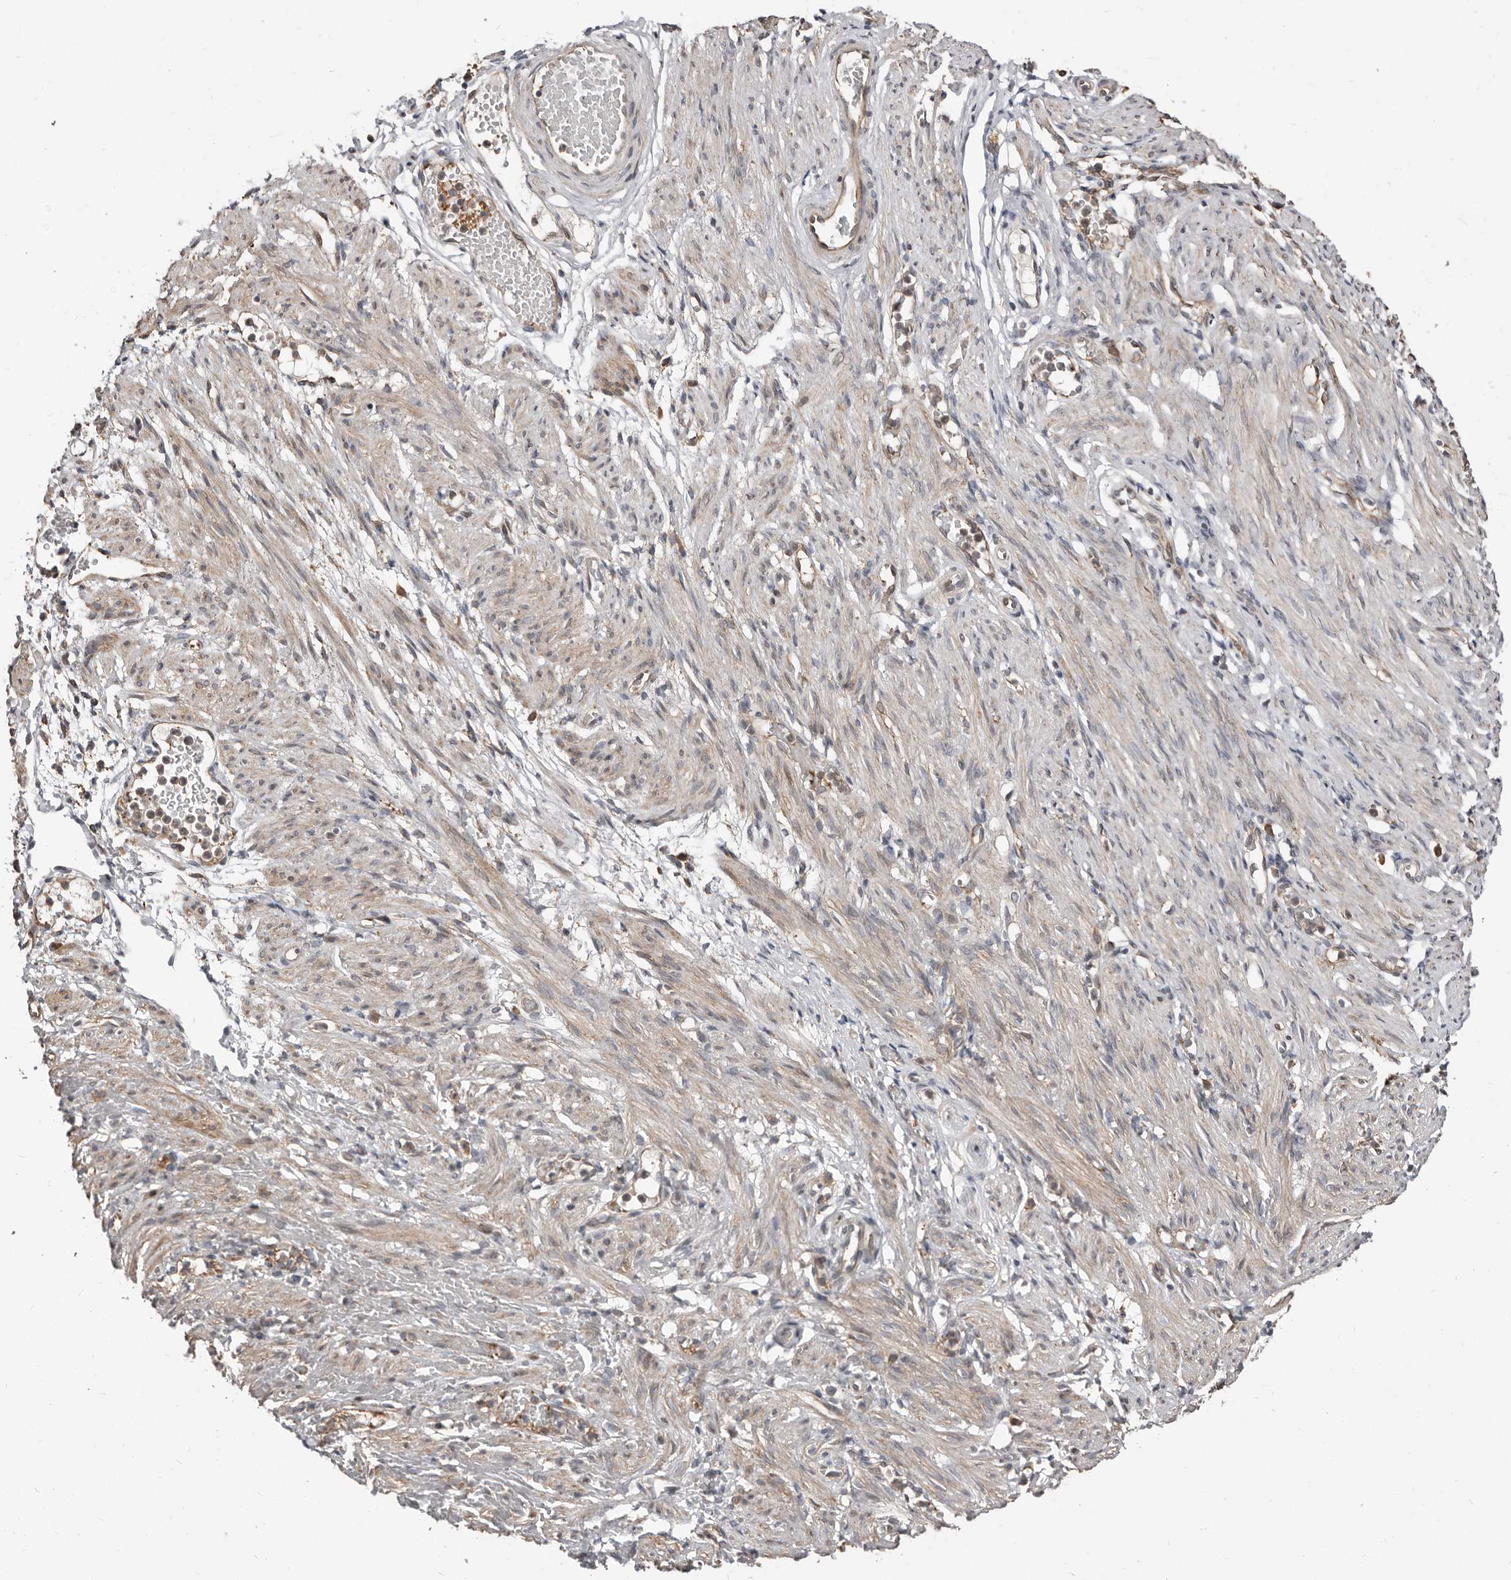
{"staining": {"intensity": "weak", "quantity": "25%-75%", "location": "cytoplasmic/membranous"}, "tissue": "adipose tissue", "cell_type": "Adipocytes", "image_type": "normal", "snomed": [{"axis": "morphology", "description": "Normal tissue, NOS"}, {"axis": "topography", "description": "Smooth muscle"}, {"axis": "topography", "description": "Peripheral nerve tissue"}], "caption": "Protein expression by immunohistochemistry displays weak cytoplasmic/membranous staining in about 25%-75% of adipocytes in normal adipose tissue. Using DAB (3,3'-diaminobenzidine) (brown) and hematoxylin (blue) stains, captured at high magnification using brightfield microscopy.", "gene": "SMYD4", "patient": {"sex": "female", "age": 39}}